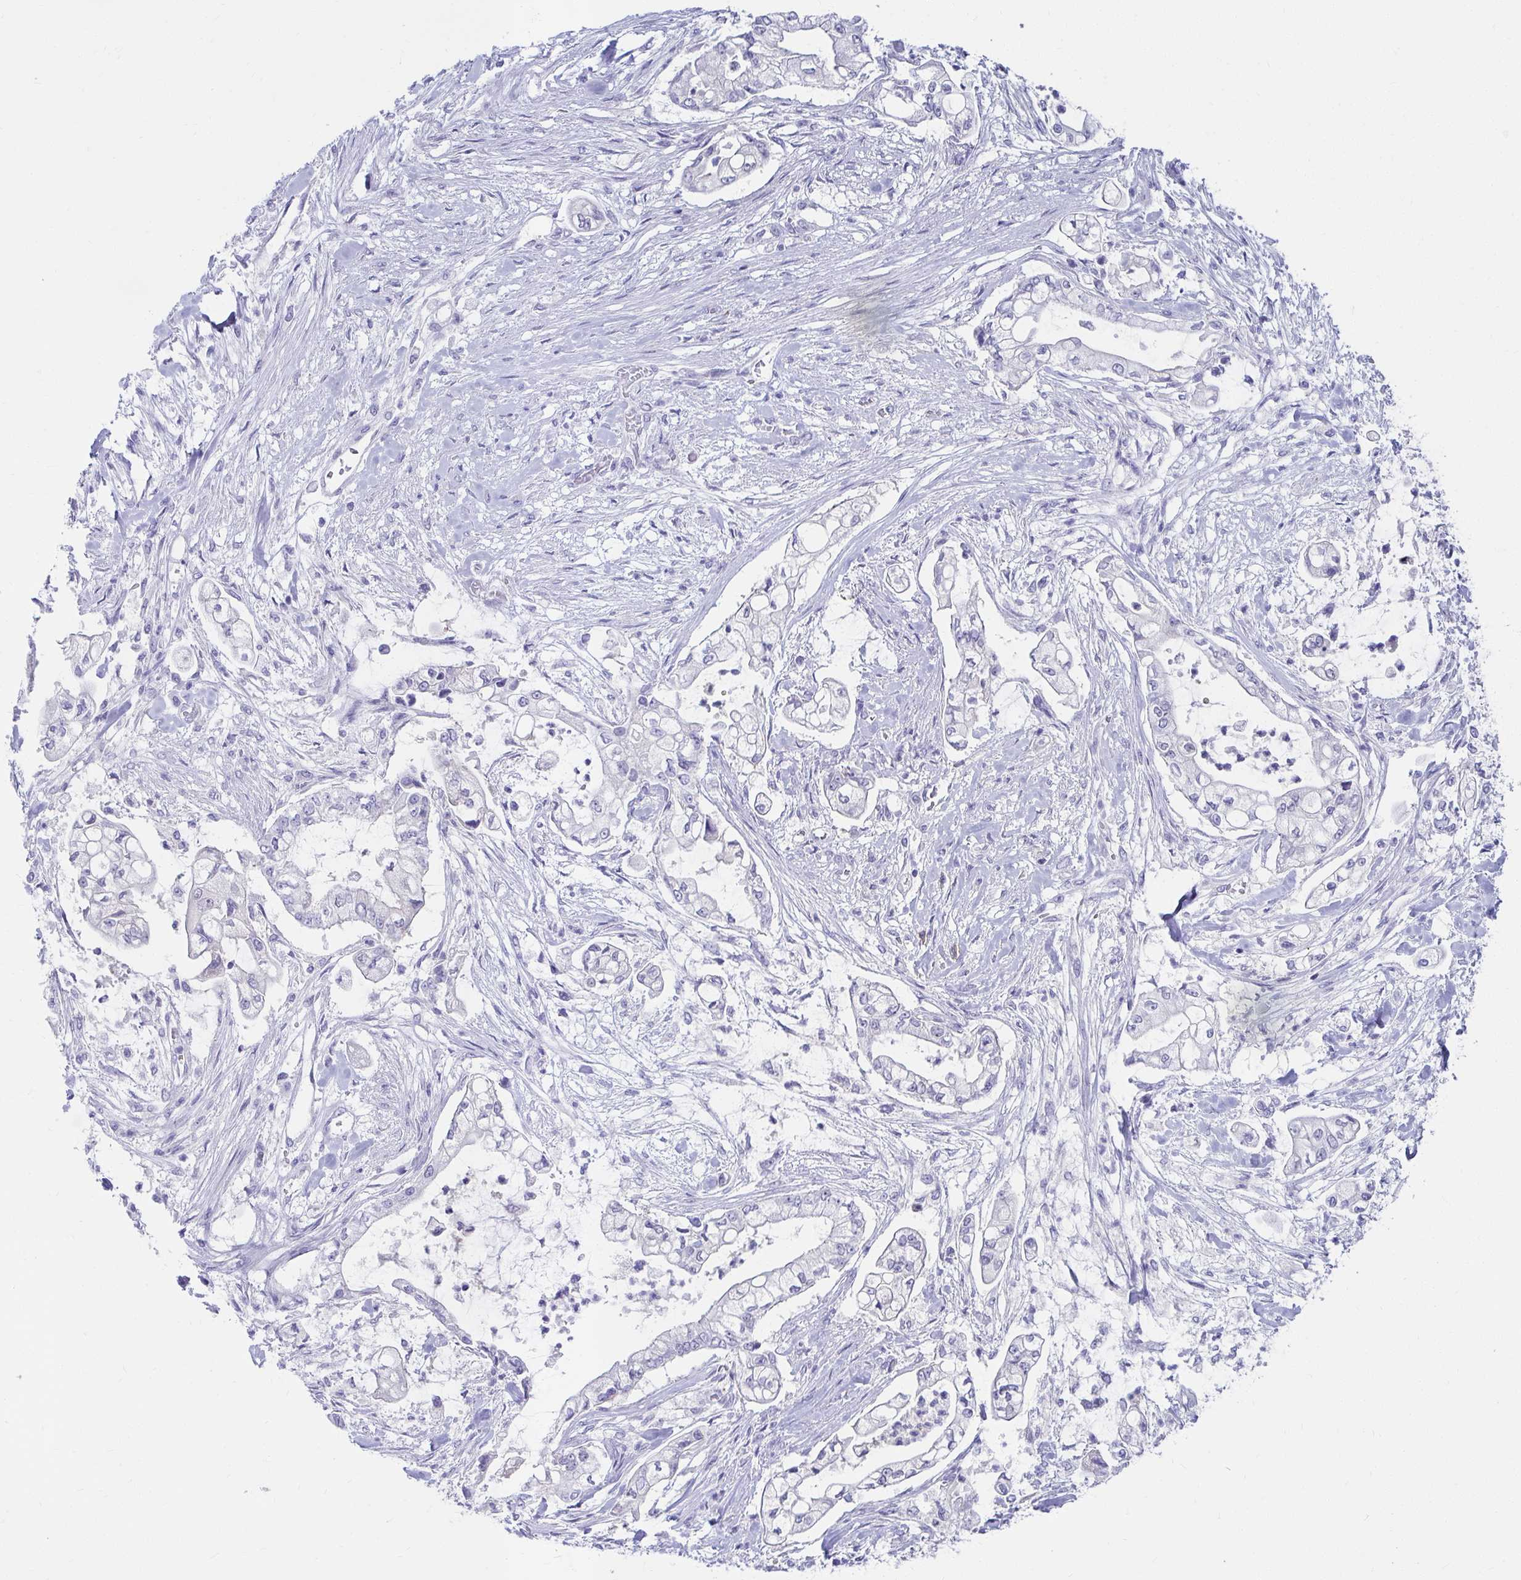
{"staining": {"intensity": "negative", "quantity": "none", "location": "none"}, "tissue": "pancreatic cancer", "cell_type": "Tumor cells", "image_type": "cancer", "snomed": [{"axis": "morphology", "description": "Adenocarcinoma, NOS"}, {"axis": "topography", "description": "Pancreas"}], "caption": "This is a photomicrograph of immunohistochemistry (IHC) staining of adenocarcinoma (pancreatic), which shows no positivity in tumor cells. (IHC, brightfield microscopy, high magnification).", "gene": "C19orf81", "patient": {"sex": "female", "age": 69}}